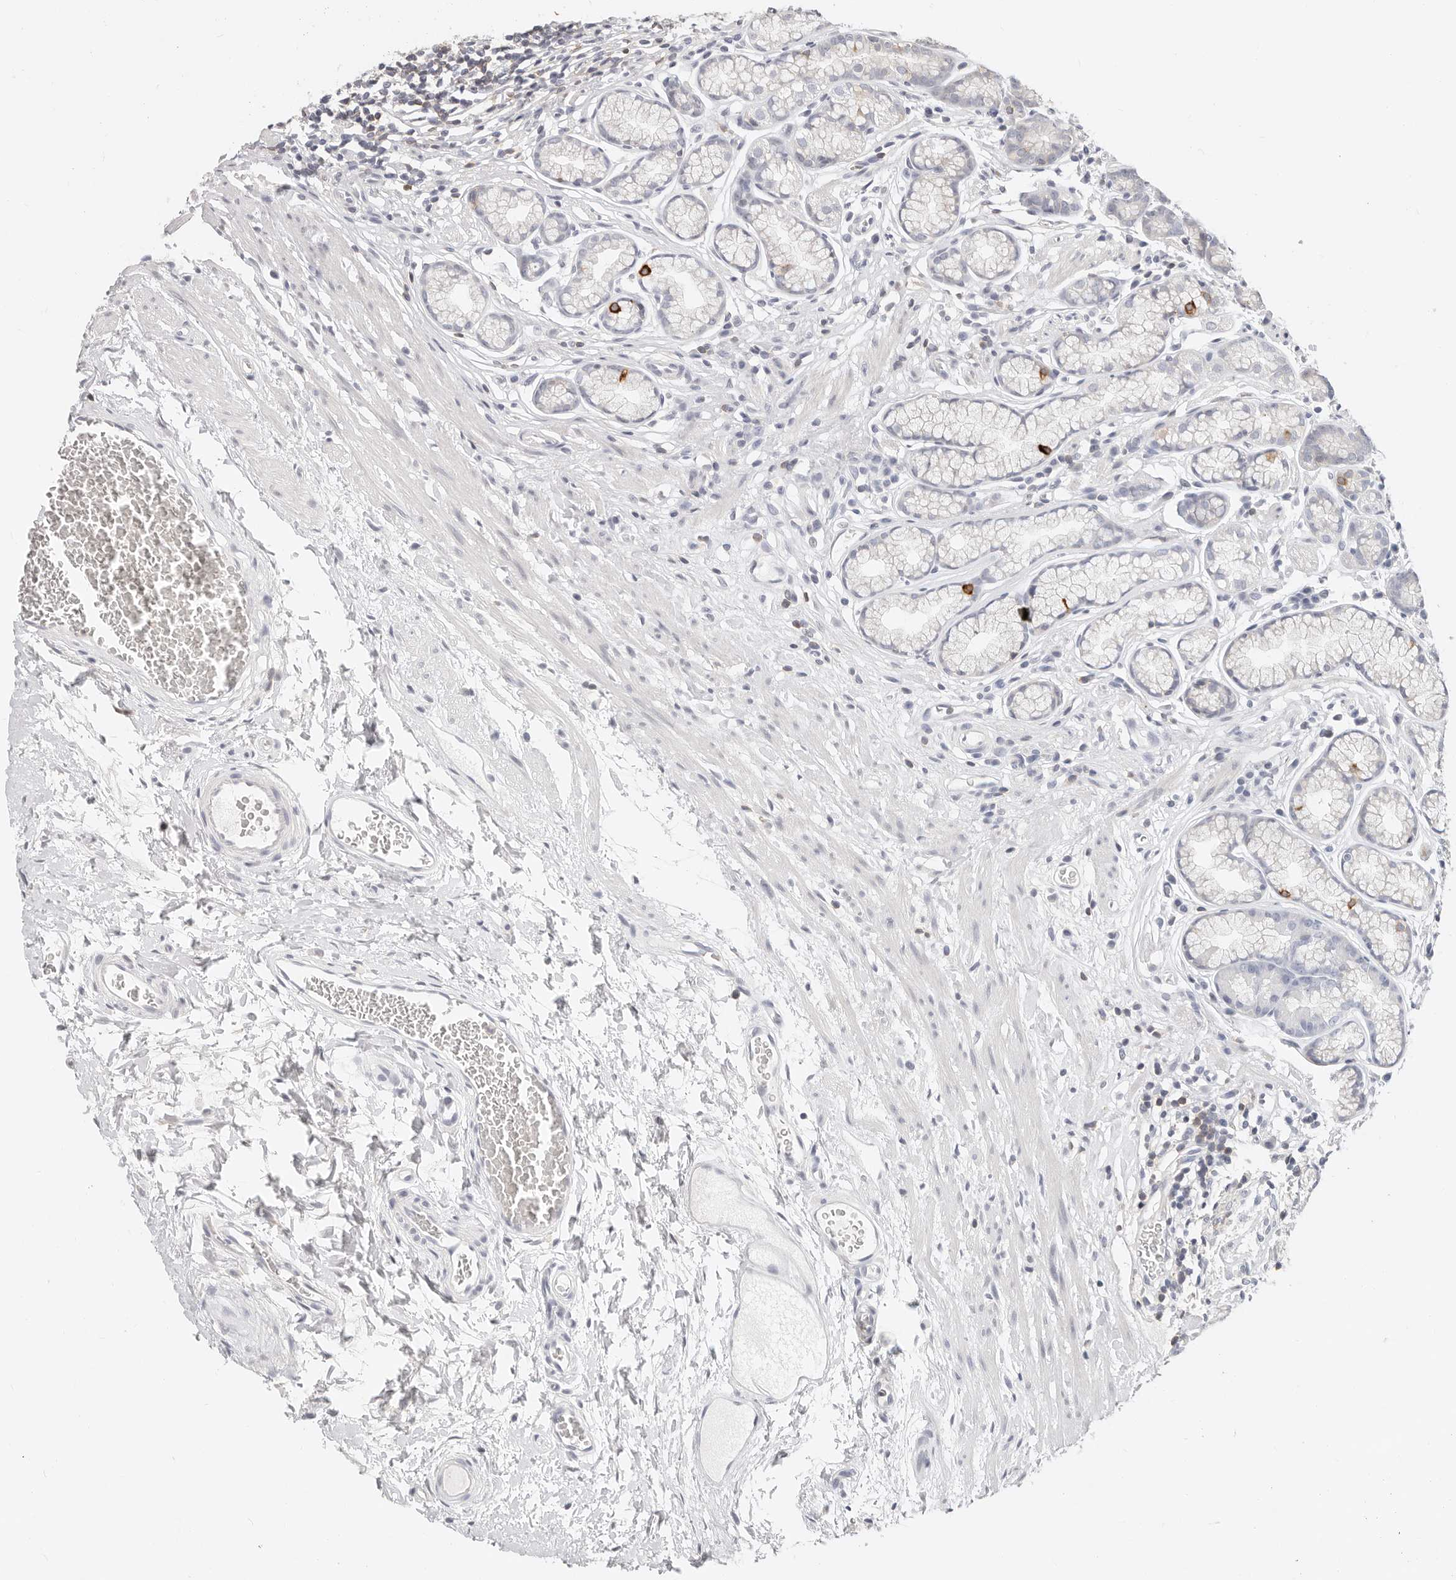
{"staining": {"intensity": "negative", "quantity": "none", "location": "none"}, "tissue": "stomach", "cell_type": "Glandular cells", "image_type": "normal", "snomed": [{"axis": "morphology", "description": "Normal tissue, NOS"}, {"axis": "topography", "description": "Stomach"}], "caption": "An immunohistochemistry (IHC) micrograph of normal stomach is shown. There is no staining in glandular cells of stomach.", "gene": "TMEM63B", "patient": {"sex": "male", "age": 42}}